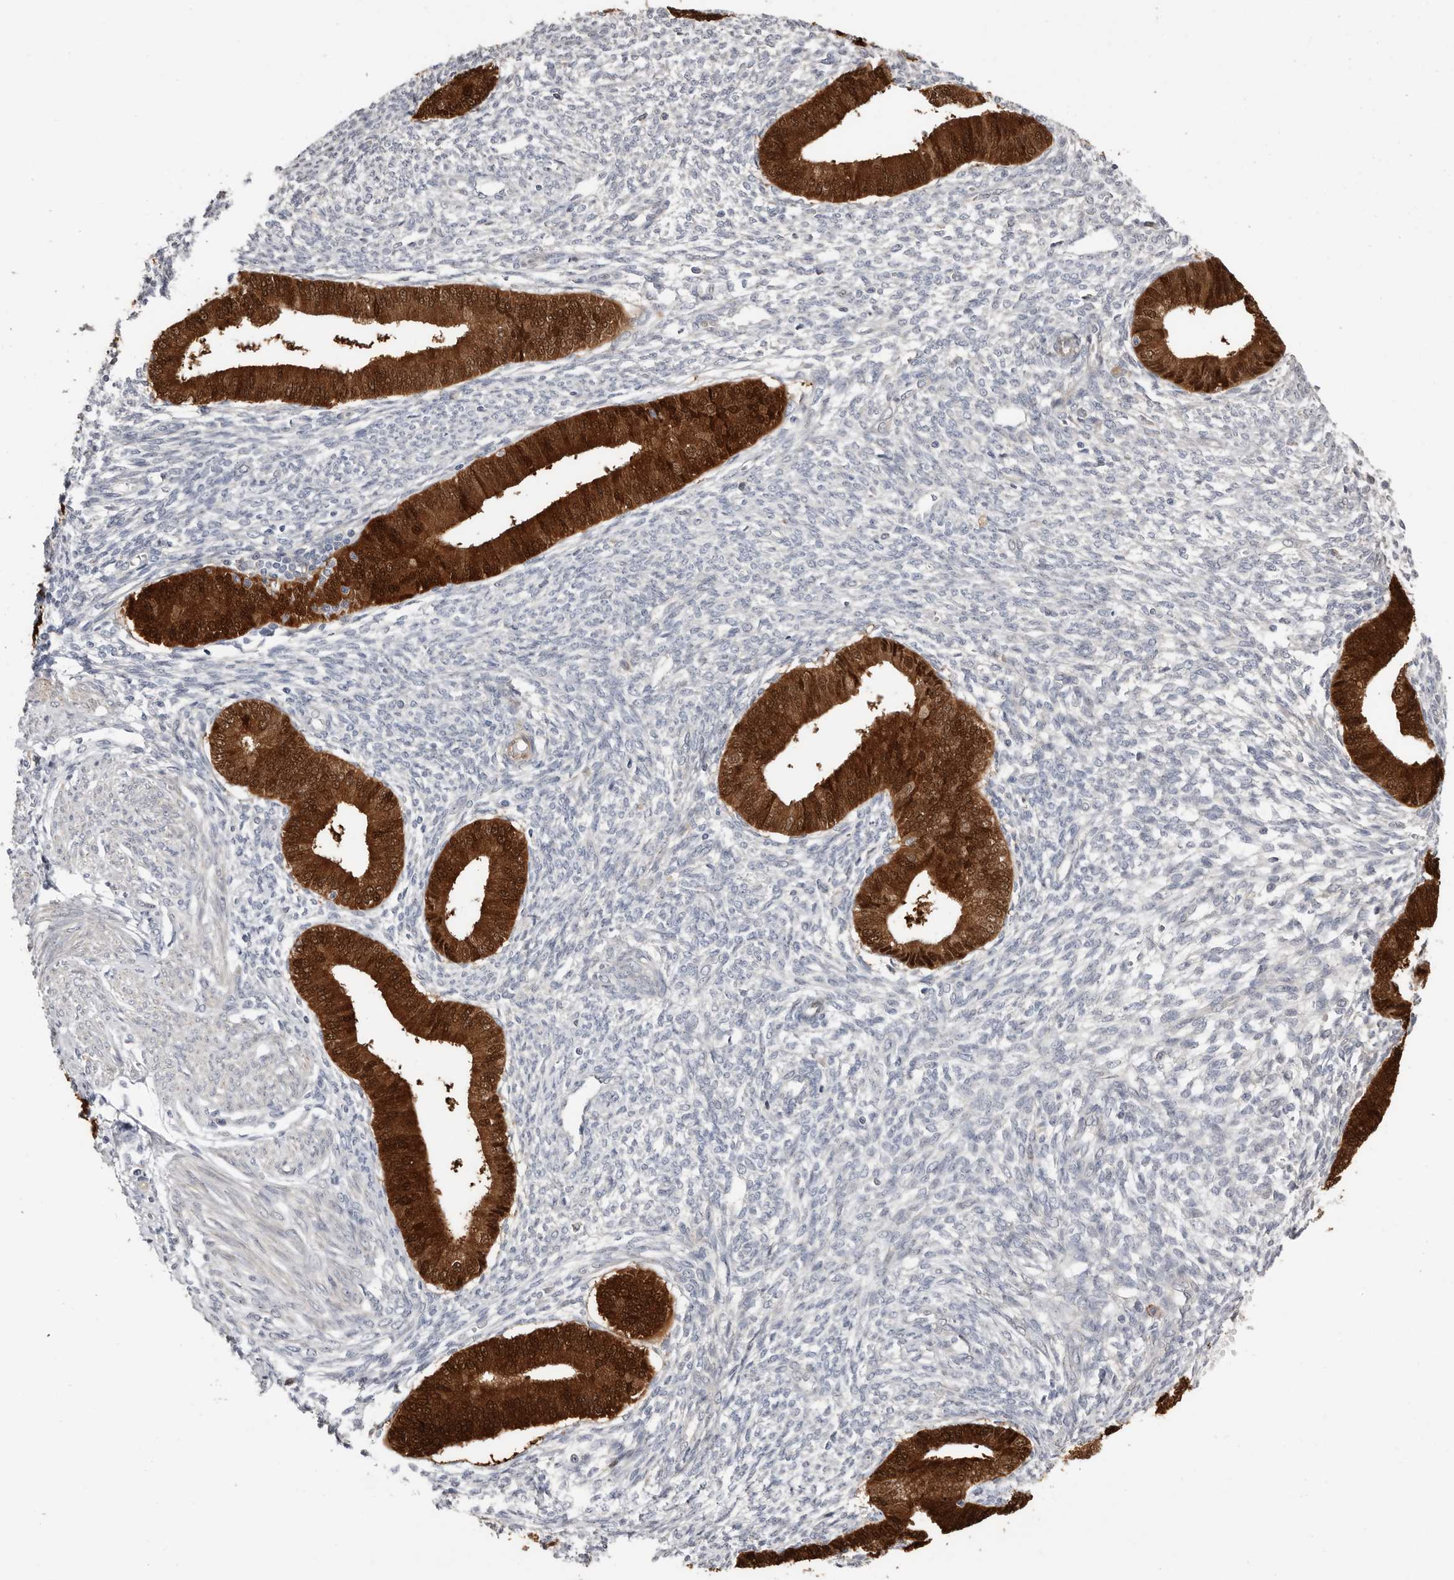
{"staining": {"intensity": "negative", "quantity": "none", "location": "none"}, "tissue": "endometrium", "cell_type": "Cells in endometrial stroma", "image_type": "normal", "snomed": [{"axis": "morphology", "description": "Normal tissue, NOS"}, {"axis": "topography", "description": "Endometrium"}], "caption": "Cells in endometrial stroma are negative for brown protein staining in normal endometrium. (DAB (3,3'-diaminobenzidine) IHC visualized using brightfield microscopy, high magnification).", "gene": "ASRGL1", "patient": {"sex": "female", "age": 46}}